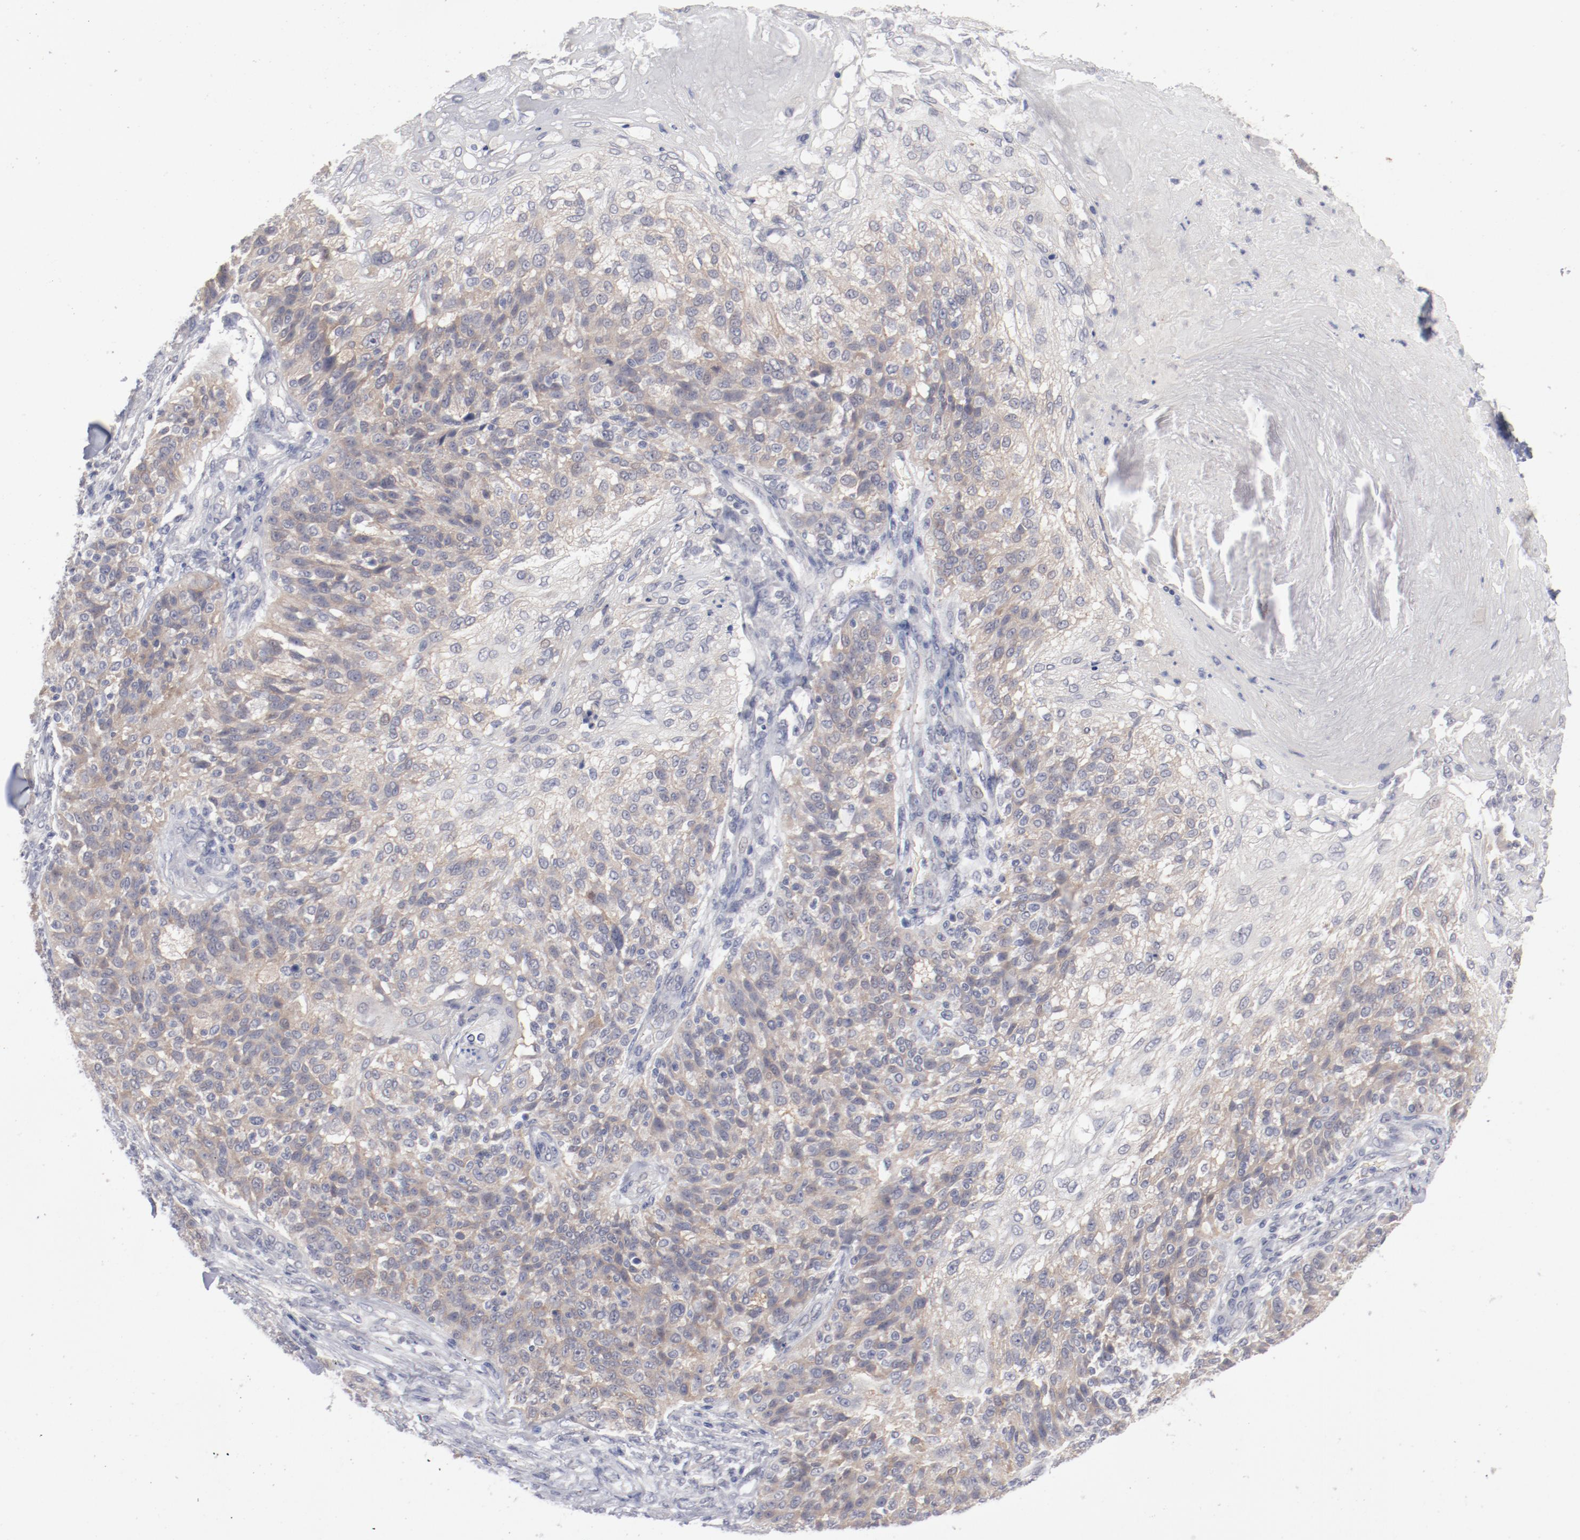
{"staining": {"intensity": "weak", "quantity": "25%-75%", "location": "cytoplasmic/membranous"}, "tissue": "skin cancer", "cell_type": "Tumor cells", "image_type": "cancer", "snomed": [{"axis": "morphology", "description": "Normal tissue, NOS"}, {"axis": "morphology", "description": "Squamous cell carcinoma, NOS"}, {"axis": "topography", "description": "Skin"}], "caption": "DAB (3,3'-diaminobenzidine) immunohistochemical staining of human skin squamous cell carcinoma reveals weak cytoplasmic/membranous protein staining in approximately 25%-75% of tumor cells.", "gene": "SH3BGR", "patient": {"sex": "female", "age": 83}}